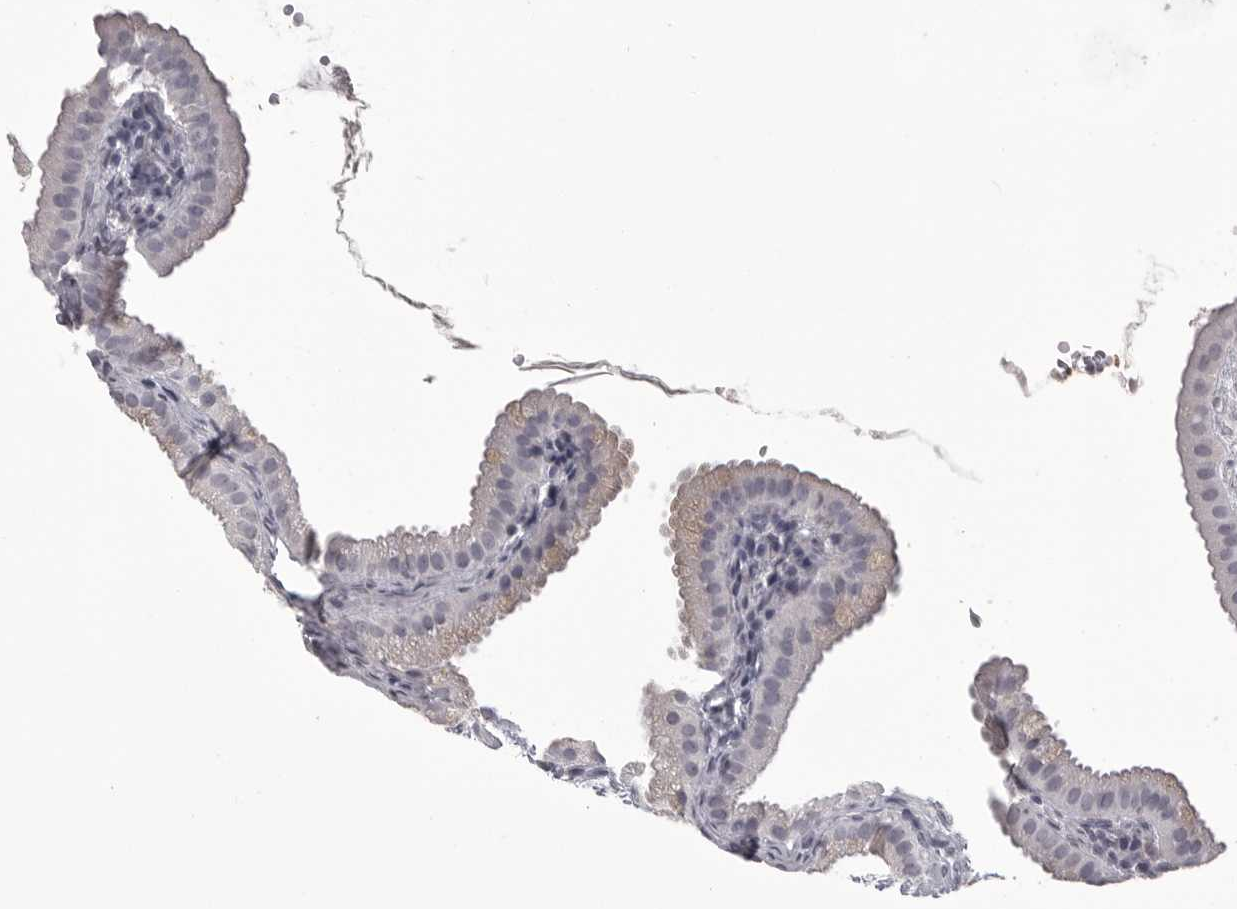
{"staining": {"intensity": "negative", "quantity": "none", "location": "none"}, "tissue": "gallbladder", "cell_type": "Glandular cells", "image_type": "normal", "snomed": [{"axis": "morphology", "description": "Normal tissue, NOS"}, {"axis": "topography", "description": "Gallbladder"}], "caption": "Immunohistochemical staining of benign gallbladder exhibits no significant expression in glandular cells.", "gene": "TIMP1", "patient": {"sex": "female", "age": 64}}